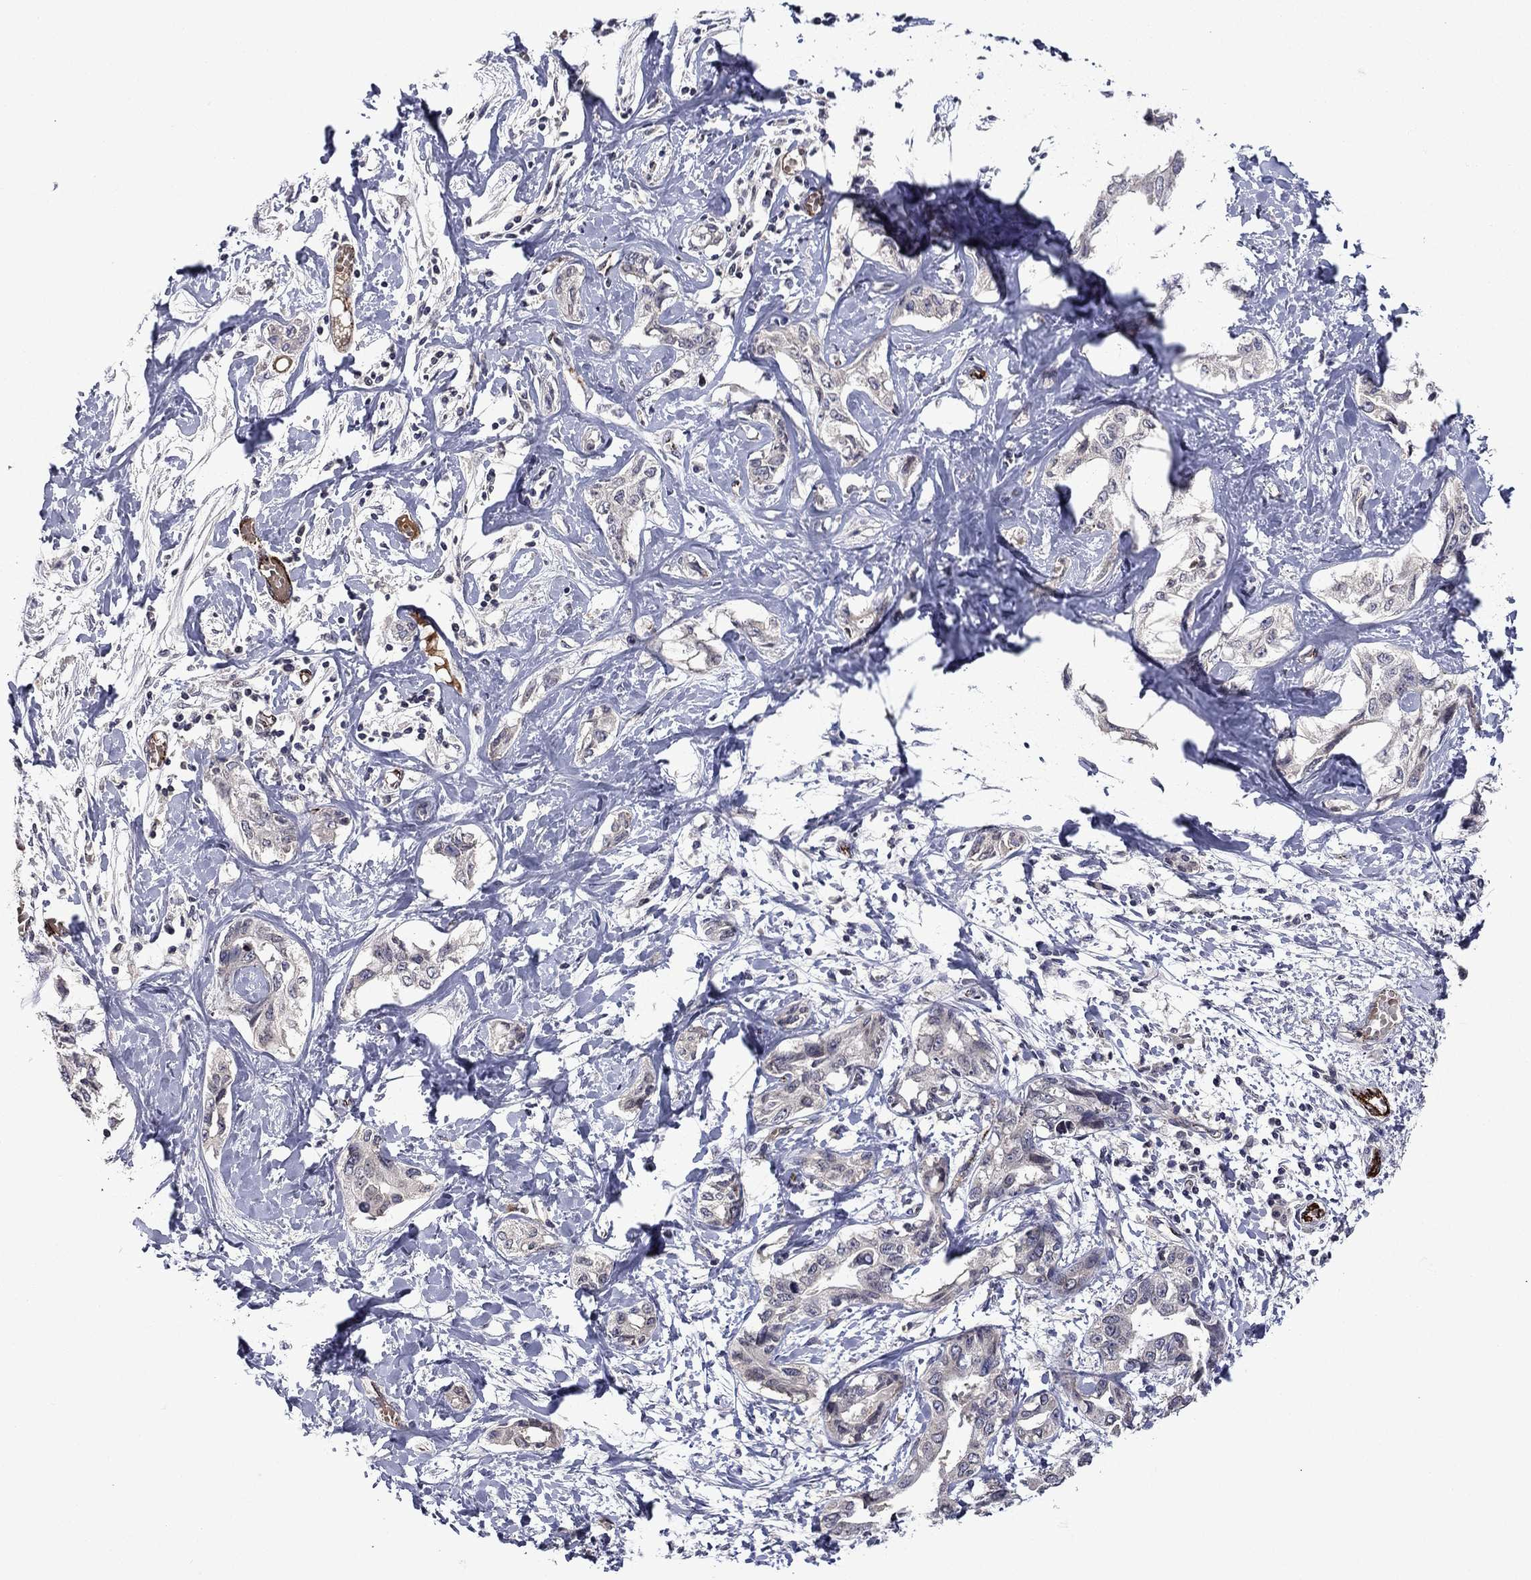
{"staining": {"intensity": "negative", "quantity": "none", "location": "none"}, "tissue": "liver cancer", "cell_type": "Tumor cells", "image_type": "cancer", "snomed": [{"axis": "morphology", "description": "Cholangiocarcinoma"}, {"axis": "topography", "description": "Liver"}], "caption": "Immunohistochemistry of human liver cholangiocarcinoma demonstrates no positivity in tumor cells.", "gene": "SLITRK1", "patient": {"sex": "male", "age": 59}}